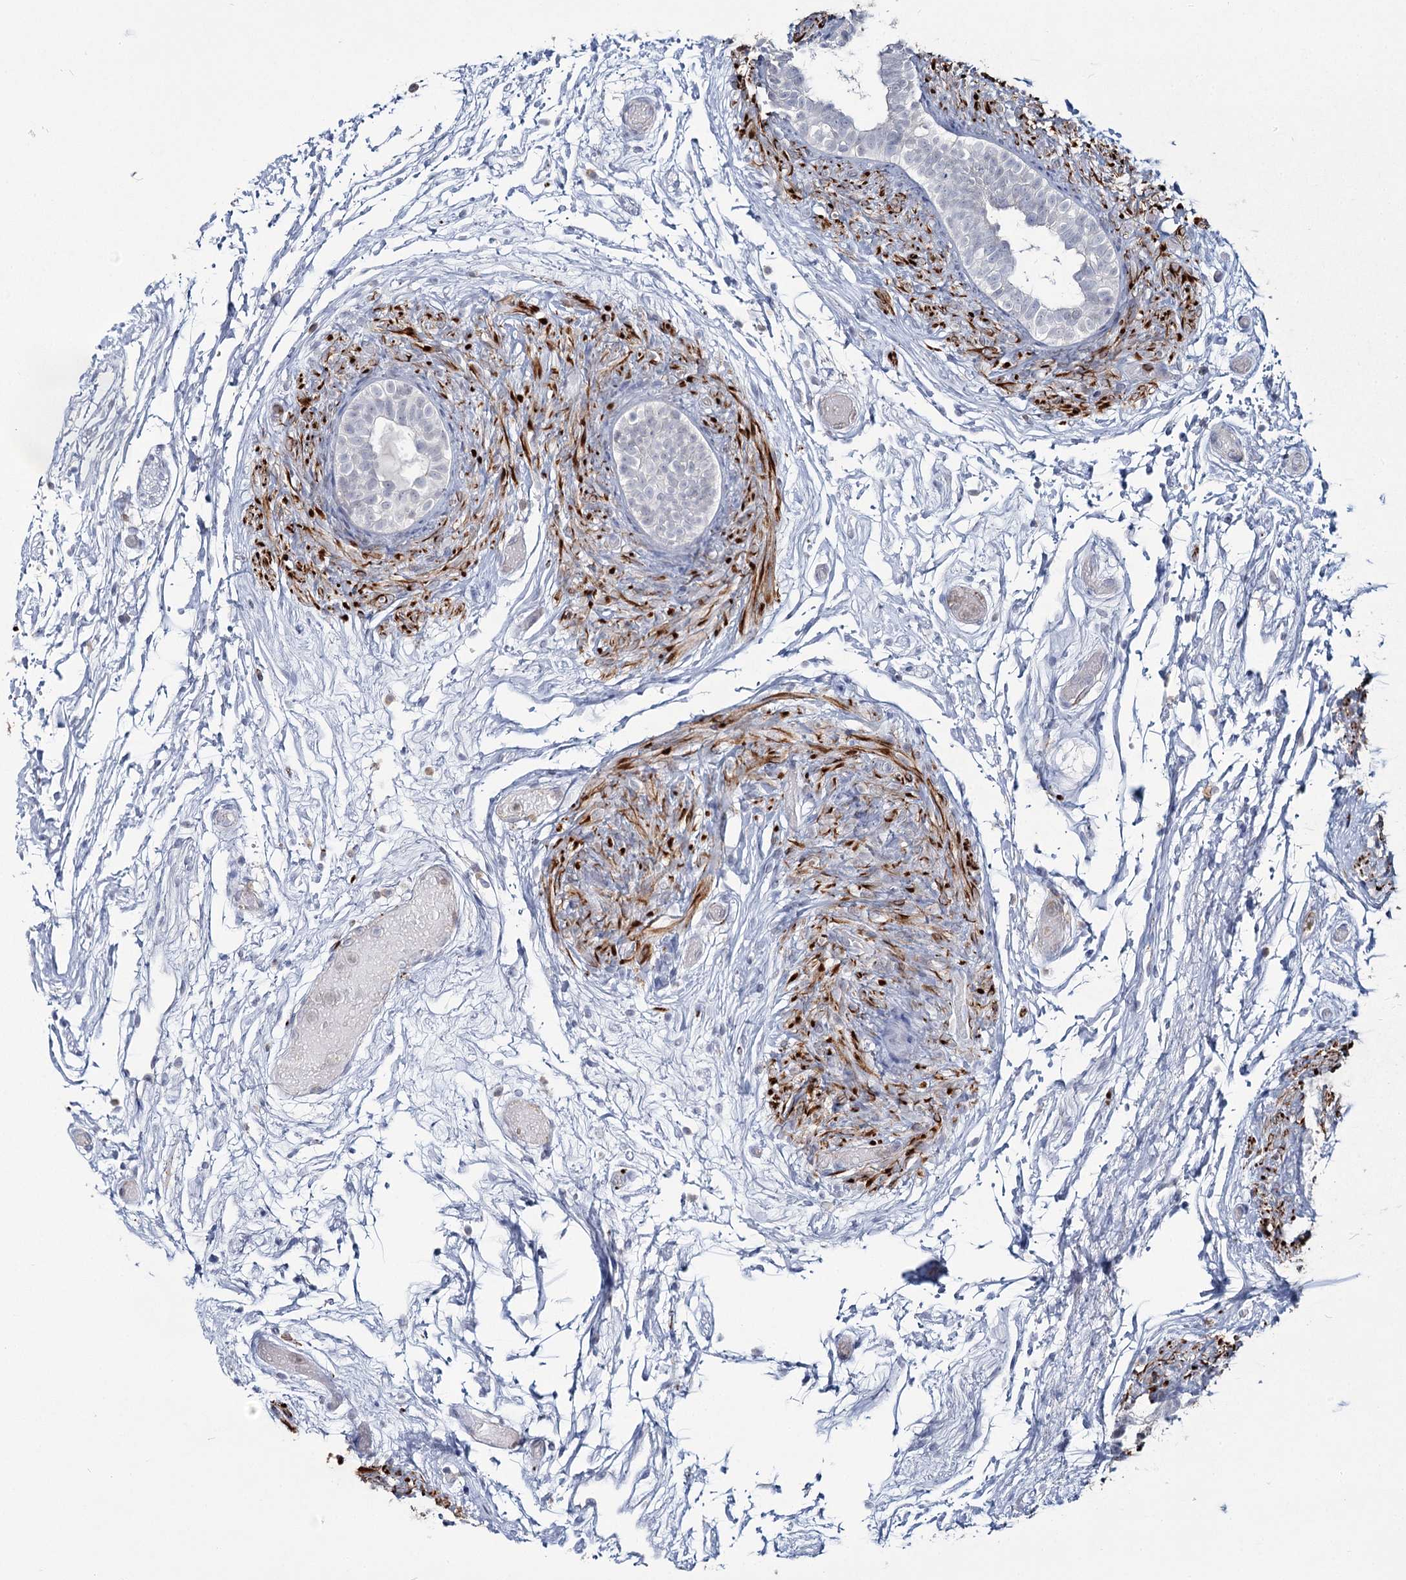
{"staining": {"intensity": "weak", "quantity": "25%-75%", "location": "cytoplasmic/membranous"}, "tissue": "epididymis", "cell_type": "Glandular cells", "image_type": "normal", "snomed": [{"axis": "morphology", "description": "Normal tissue, NOS"}, {"axis": "topography", "description": "Epididymis"}], "caption": "IHC histopathology image of unremarkable human epididymis stained for a protein (brown), which displays low levels of weak cytoplasmic/membranous staining in about 25%-75% of glandular cells.", "gene": "ZCCHC9", "patient": {"sex": "male", "age": 5}}